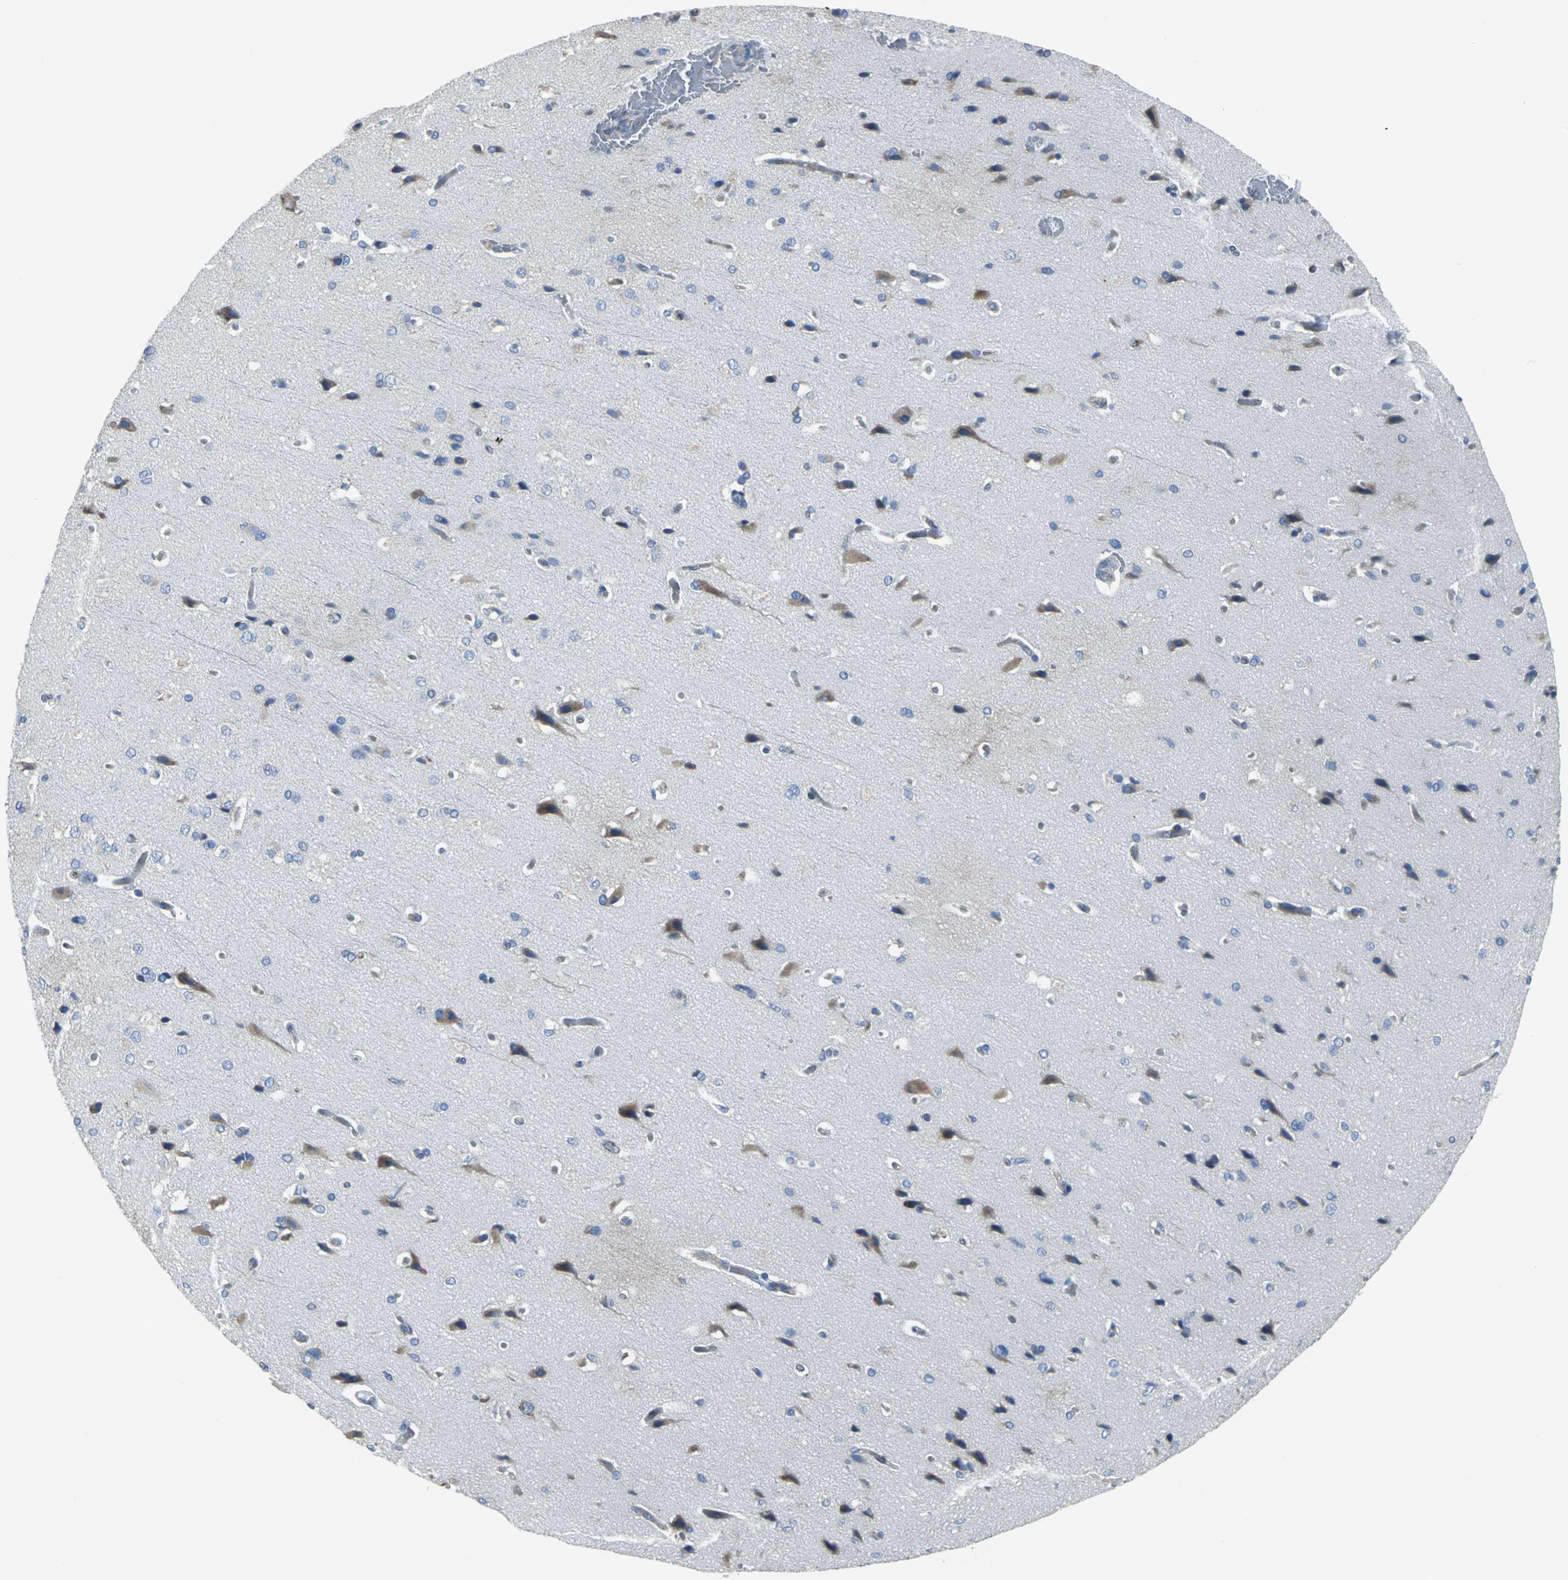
{"staining": {"intensity": "negative", "quantity": "none", "location": "none"}, "tissue": "cerebral cortex", "cell_type": "Endothelial cells", "image_type": "normal", "snomed": [{"axis": "morphology", "description": "Normal tissue, NOS"}, {"axis": "topography", "description": "Cerebral cortex"}], "caption": "High magnification brightfield microscopy of unremarkable cerebral cortex stained with DAB (3,3'-diaminobenzidine) (brown) and counterstained with hematoxylin (blue): endothelial cells show no significant positivity. (Stains: DAB (3,3'-diaminobenzidine) IHC with hematoxylin counter stain, Microscopy: brightfield microscopy at high magnification).", "gene": "EIF5A", "patient": {"sex": "male", "age": 62}}